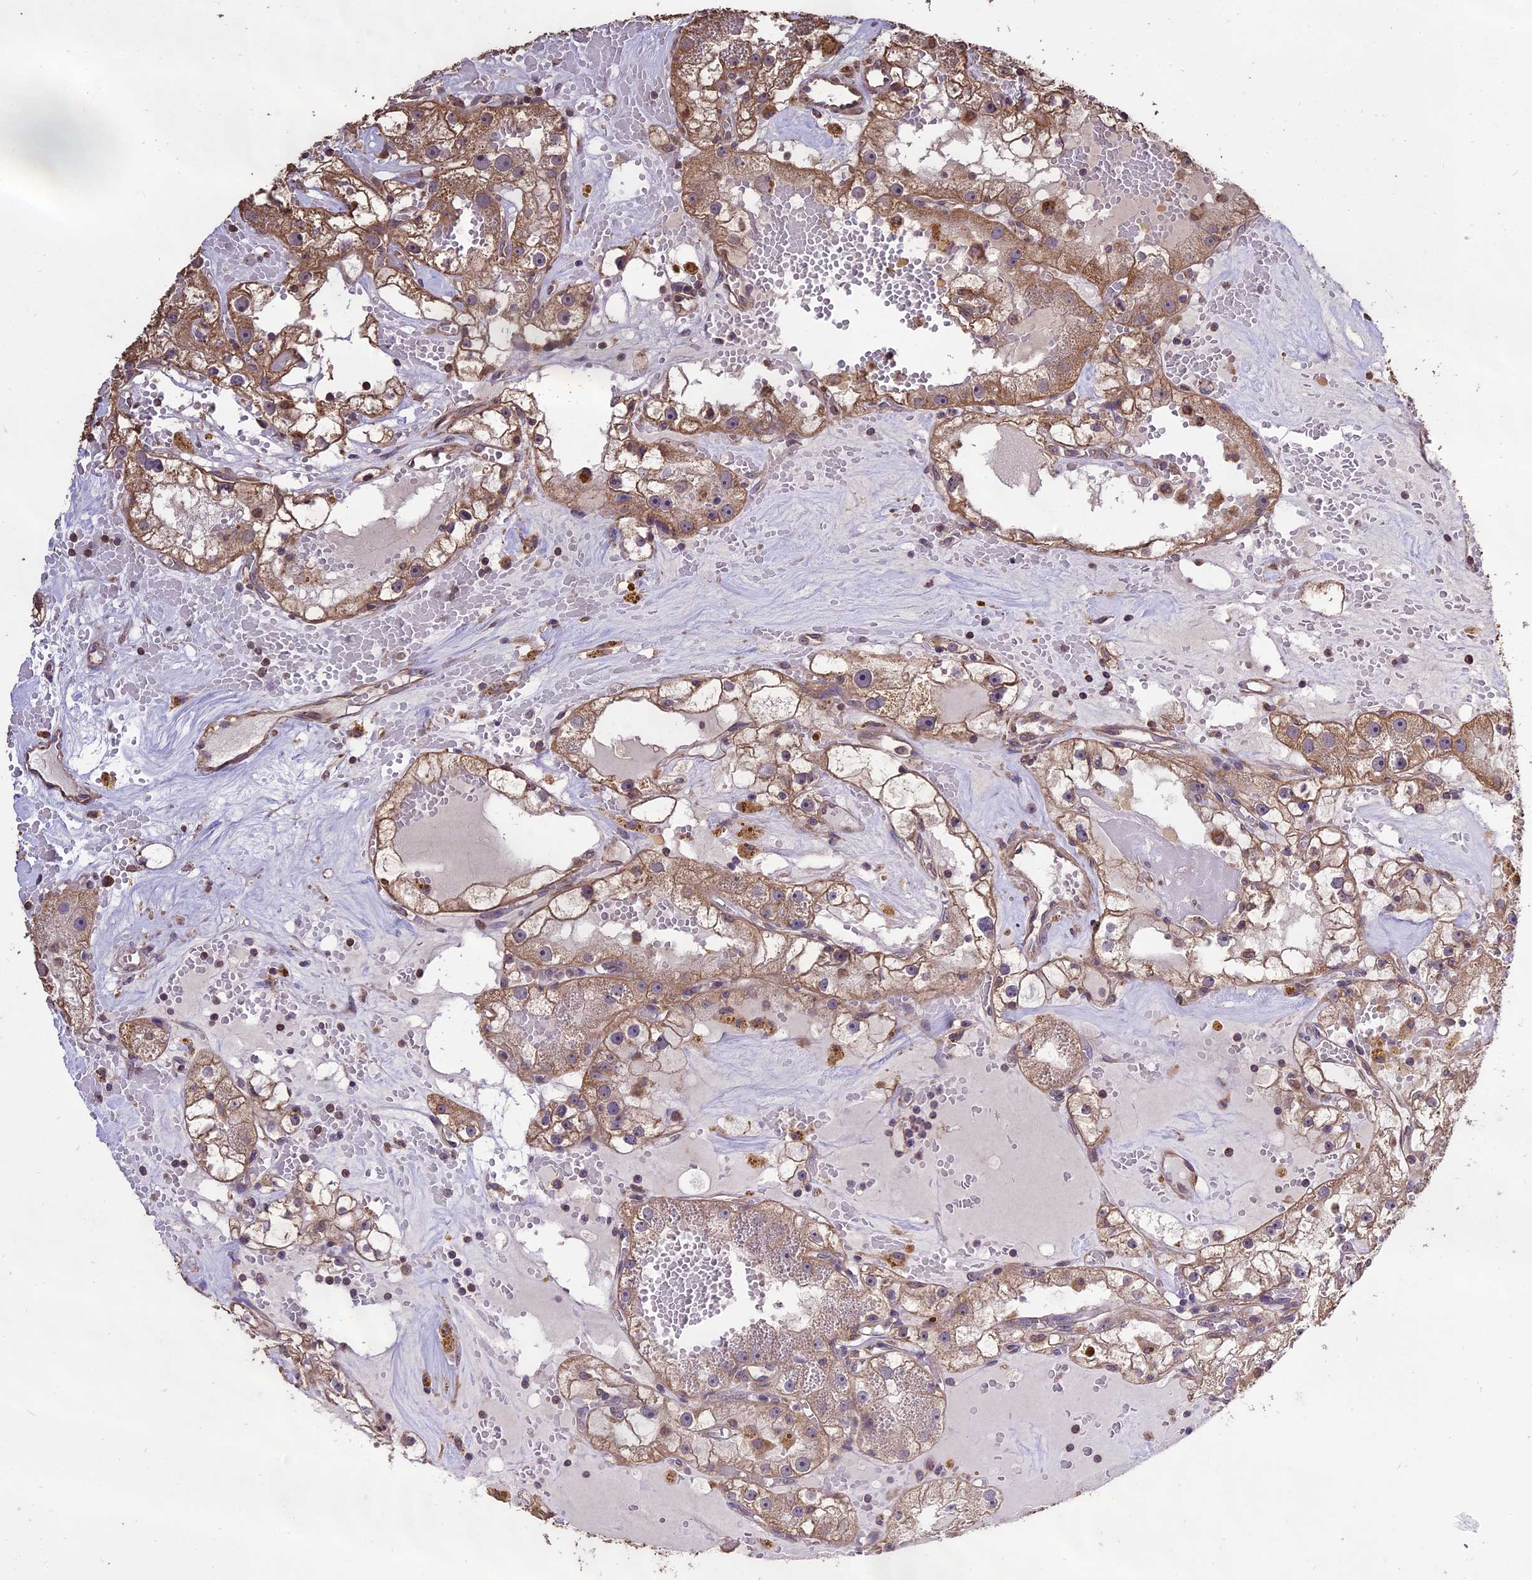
{"staining": {"intensity": "moderate", "quantity": ">75%", "location": "cytoplasmic/membranous"}, "tissue": "renal cancer", "cell_type": "Tumor cells", "image_type": "cancer", "snomed": [{"axis": "morphology", "description": "Adenocarcinoma, NOS"}, {"axis": "topography", "description": "Kidney"}], "caption": "Immunohistochemistry micrograph of neoplastic tissue: human renal adenocarcinoma stained using immunohistochemistry (IHC) reveals medium levels of moderate protein expression localized specifically in the cytoplasmic/membranous of tumor cells, appearing as a cytoplasmic/membranous brown color.", "gene": "PGPEP1L", "patient": {"sex": "male", "age": 56}}